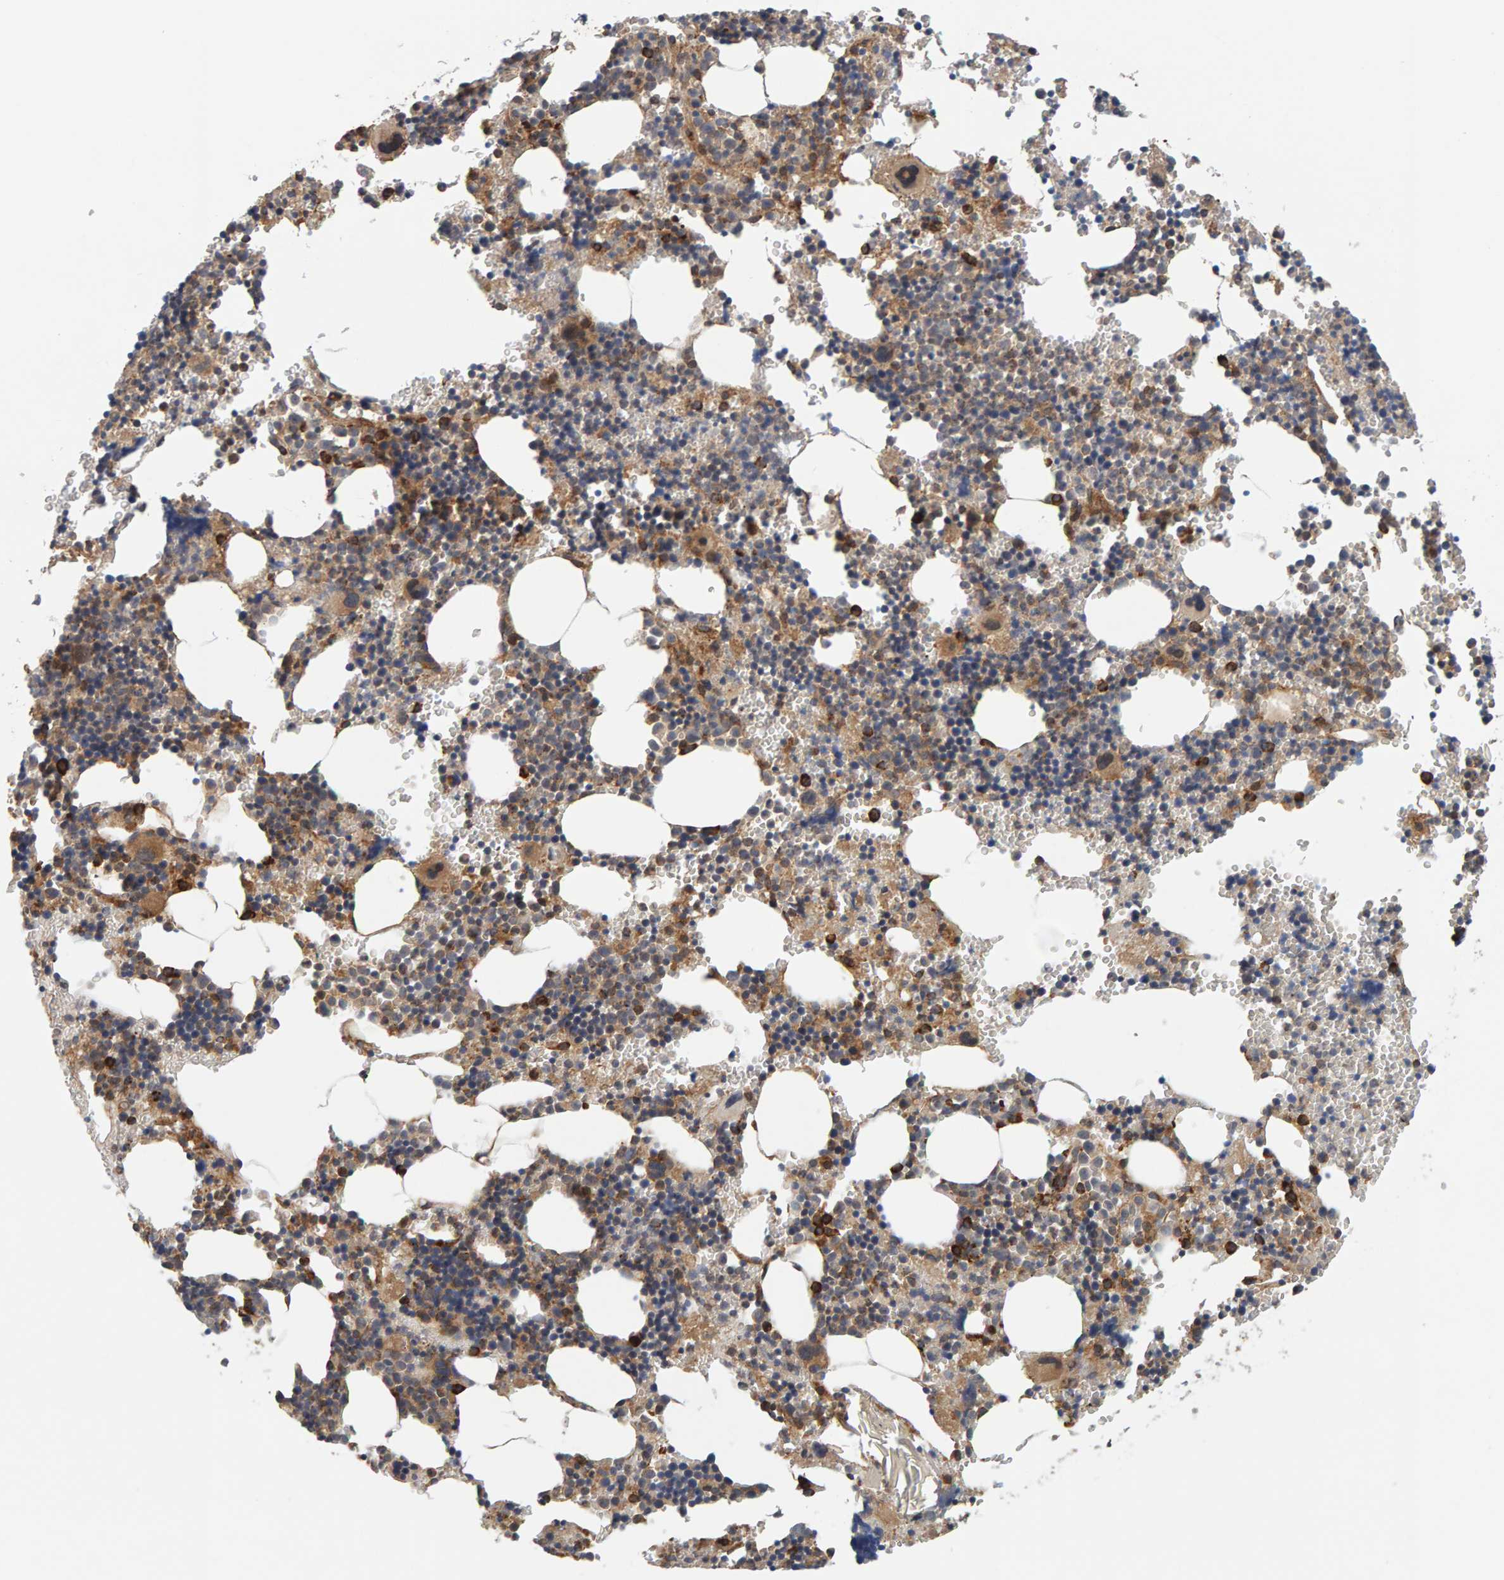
{"staining": {"intensity": "moderate", "quantity": "25%-75%", "location": "cytoplasmic/membranous"}, "tissue": "bone marrow", "cell_type": "Hematopoietic cells", "image_type": "normal", "snomed": [{"axis": "morphology", "description": "Normal tissue, NOS"}, {"axis": "morphology", "description": "Inflammation, NOS"}, {"axis": "topography", "description": "Bone marrow"}], "caption": "A micrograph showing moderate cytoplasmic/membranous staining in about 25%-75% of hematopoietic cells in unremarkable bone marrow, as visualized by brown immunohistochemical staining.", "gene": "BAIAP2", "patient": {"sex": "male", "age": 31}}